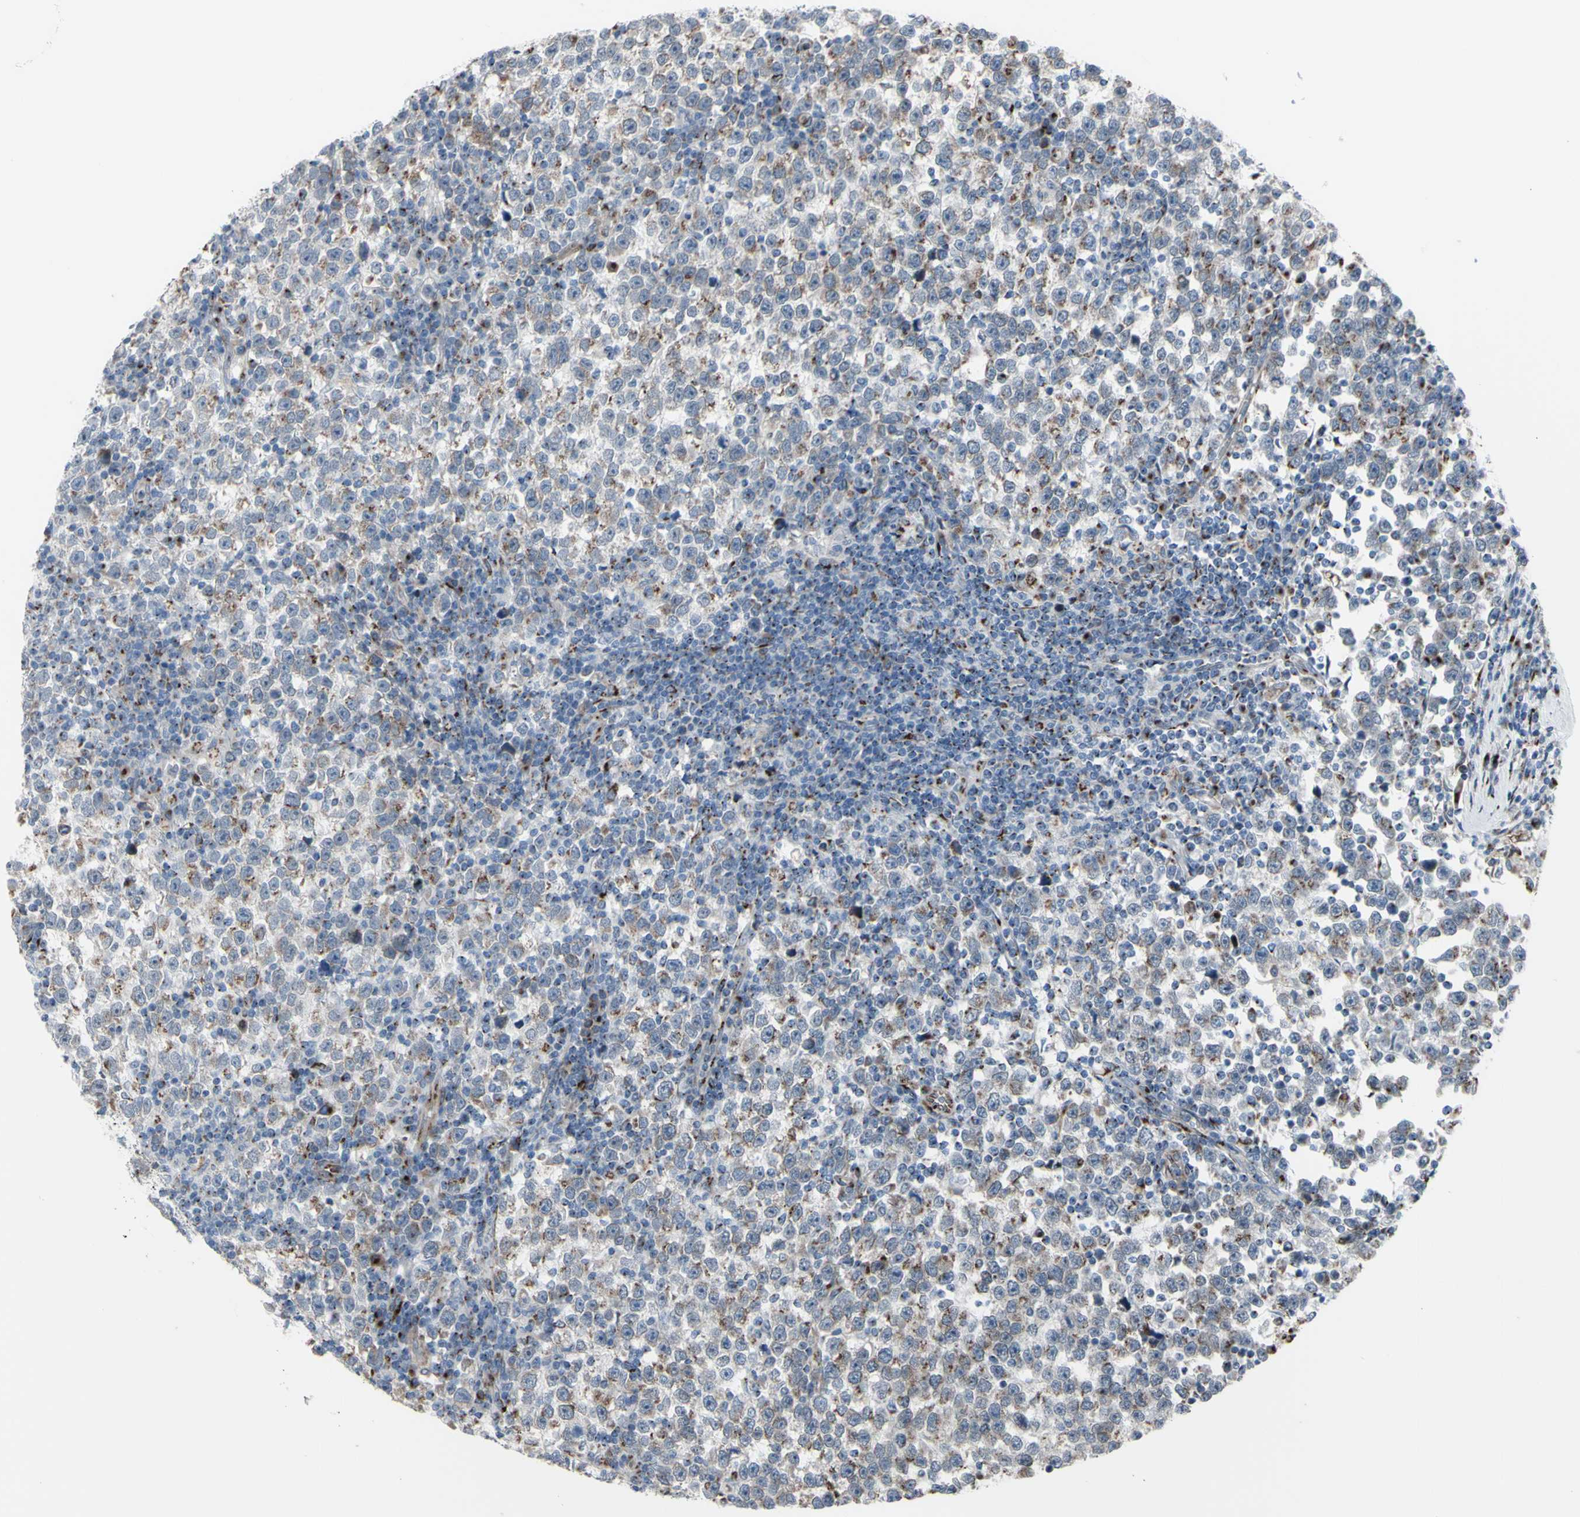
{"staining": {"intensity": "moderate", "quantity": "25%-75%", "location": "cytoplasmic/membranous"}, "tissue": "testis cancer", "cell_type": "Tumor cells", "image_type": "cancer", "snomed": [{"axis": "morphology", "description": "Seminoma, NOS"}, {"axis": "topography", "description": "Testis"}], "caption": "Seminoma (testis) stained with a brown dye shows moderate cytoplasmic/membranous positive staining in approximately 25%-75% of tumor cells.", "gene": "GLG1", "patient": {"sex": "male", "age": 43}}